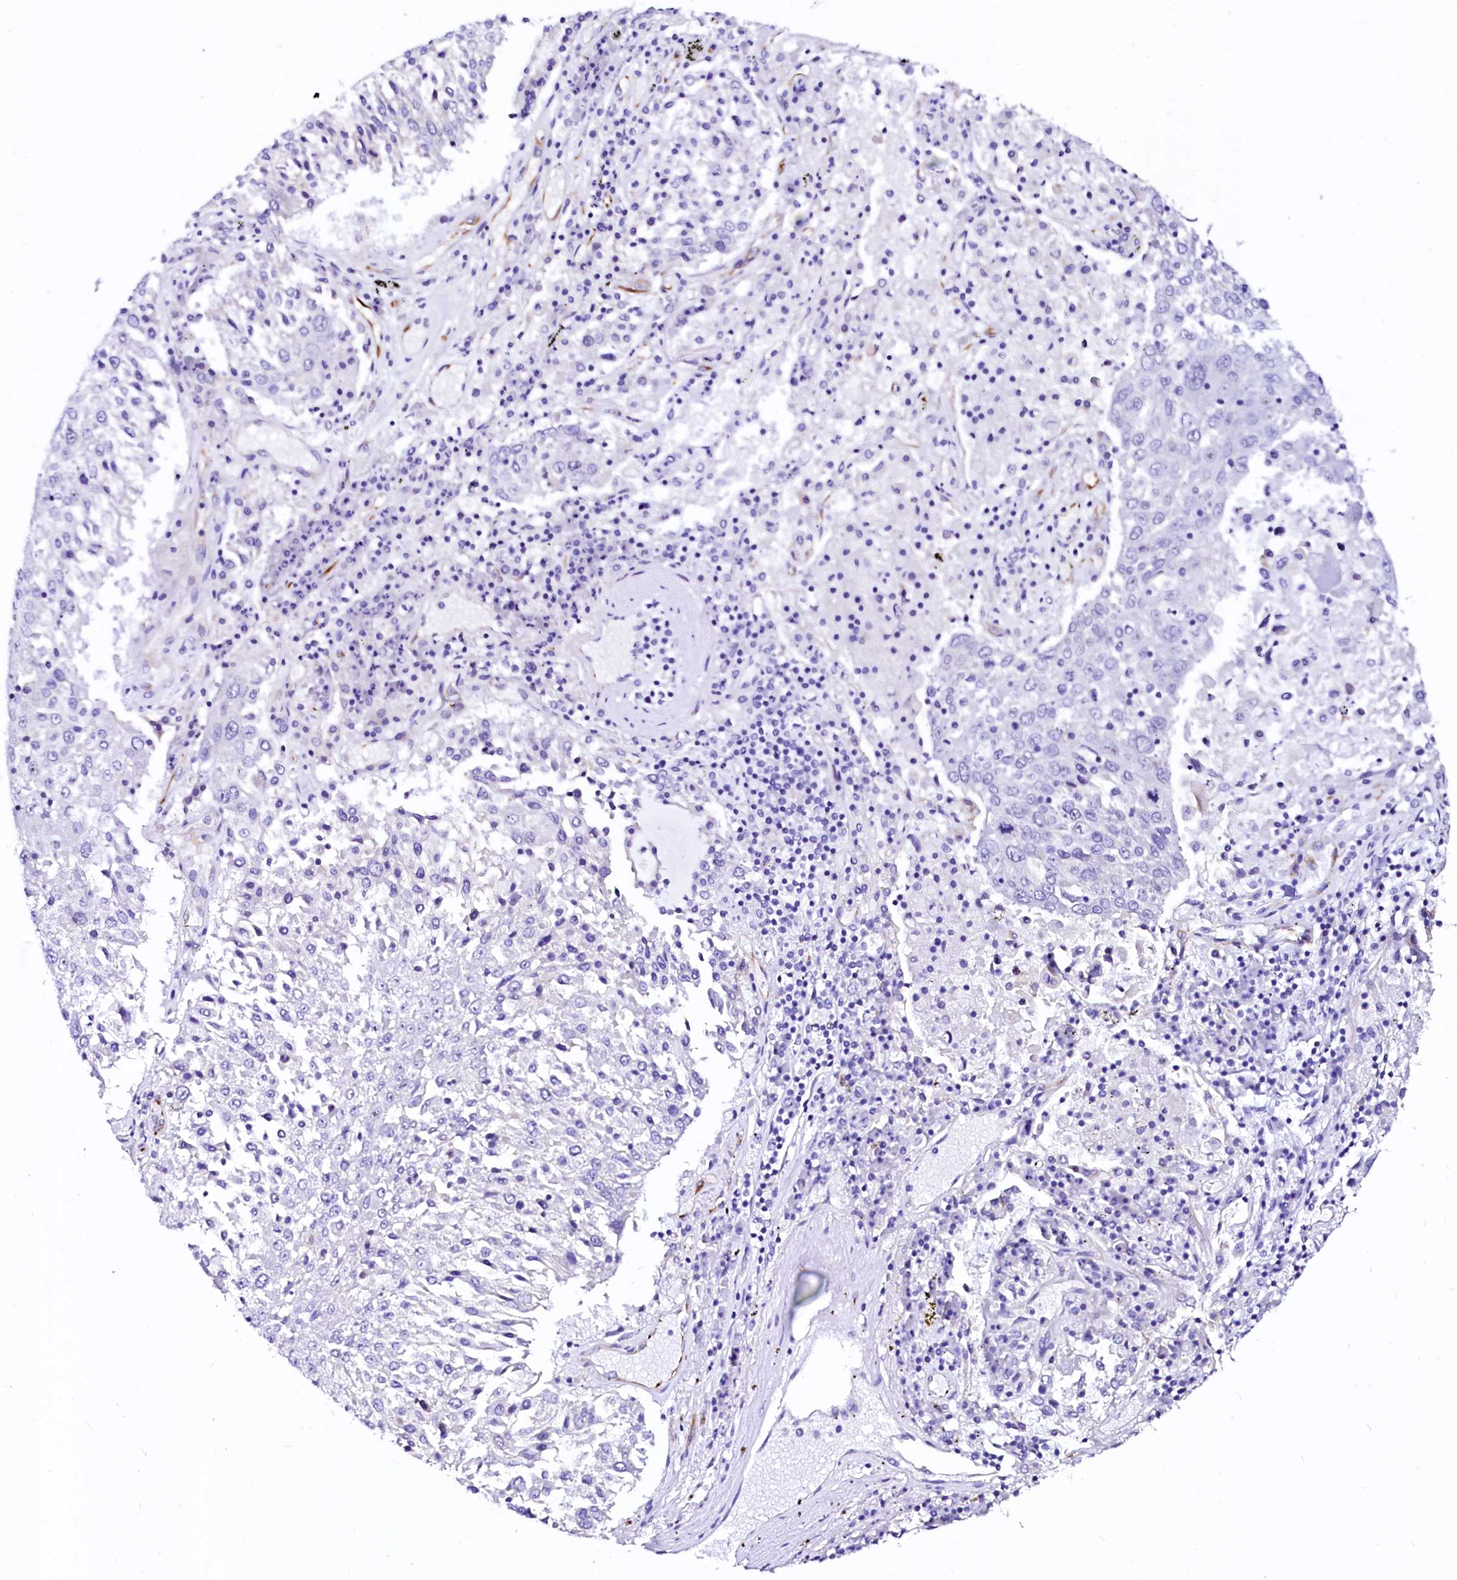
{"staining": {"intensity": "negative", "quantity": "none", "location": "none"}, "tissue": "lung cancer", "cell_type": "Tumor cells", "image_type": "cancer", "snomed": [{"axis": "morphology", "description": "Squamous cell carcinoma, NOS"}, {"axis": "topography", "description": "Lung"}], "caption": "An image of lung cancer stained for a protein displays no brown staining in tumor cells.", "gene": "SFR1", "patient": {"sex": "male", "age": 65}}